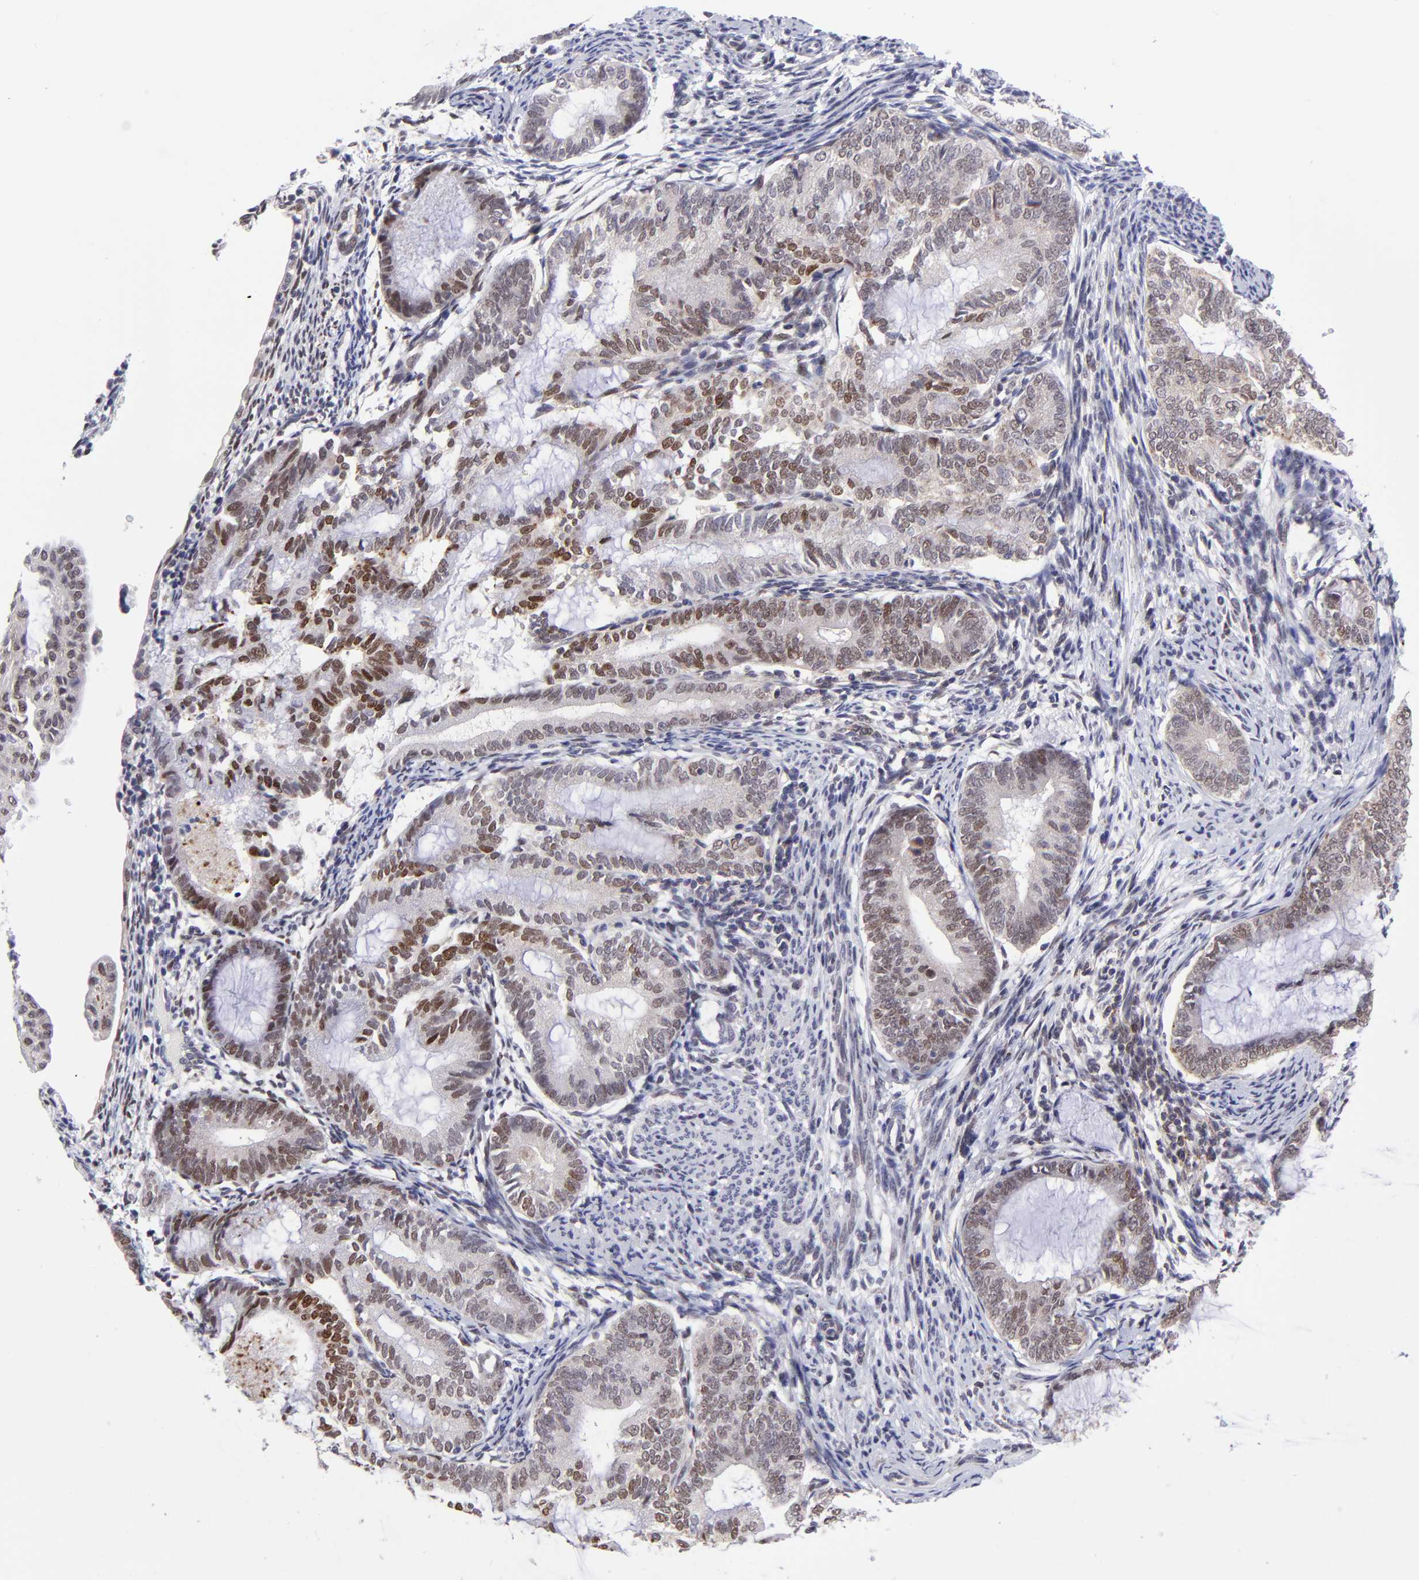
{"staining": {"intensity": "weak", "quantity": "25%-75%", "location": "nuclear"}, "tissue": "endometrial cancer", "cell_type": "Tumor cells", "image_type": "cancer", "snomed": [{"axis": "morphology", "description": "Adenocarcinoma, NOS"}, {"axis": "topography", "description": "Endometrium"}], "caption": "Protein staining of adenocarcinoma (endometrial) tissue shows weak nuclear positivity in approximately 25%-75% of tumor cells. (DAB = brown stain, brightfield microscopy at high magnification).", "gene": "SOX6", "patient": {"sex": "female", "age": 63}}